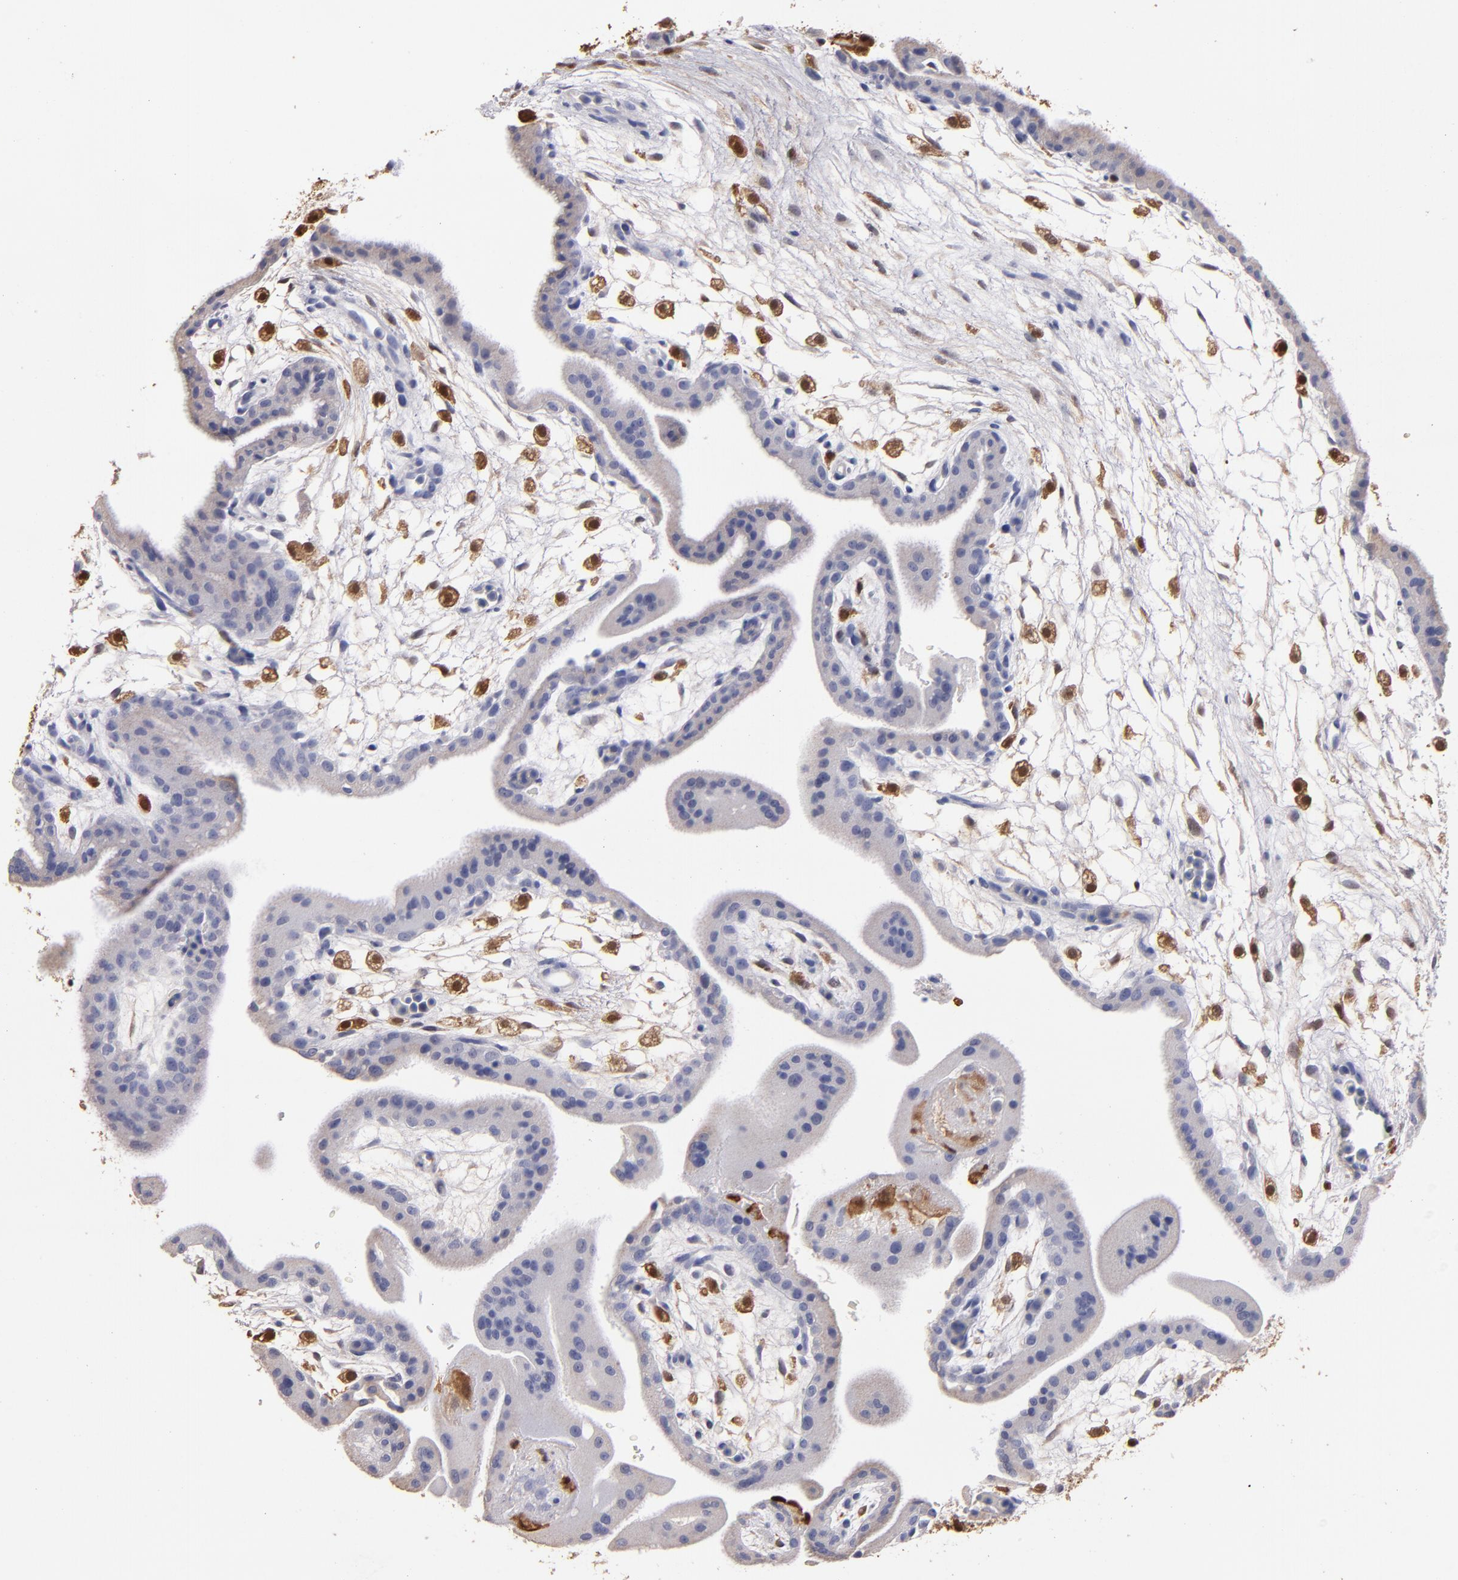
{"staining": {"intensity": "moderate", "quantity": ">75%", "location": "cytoplasmic/membranous"}, "tissue": "placenta", "cell_type": "Decidual cells", "image_type": "normal", "snomed": [{"axis": "morphology", "description": "Normal tissue, NOS"}, {"axis": "topography", "description": "Placenta"}], "caption": "An IHC photomicrograph of benign tissue is shown. Protein staining in brown highlights moderate cytoplasmic/membranous positivity in placenta within decidual cells. Immunohistochemistry stains the protein of interest in brown and the nuclei are stained blue.", "gene": "S100A4", "patient": {"sex": "female", "age": 35}}